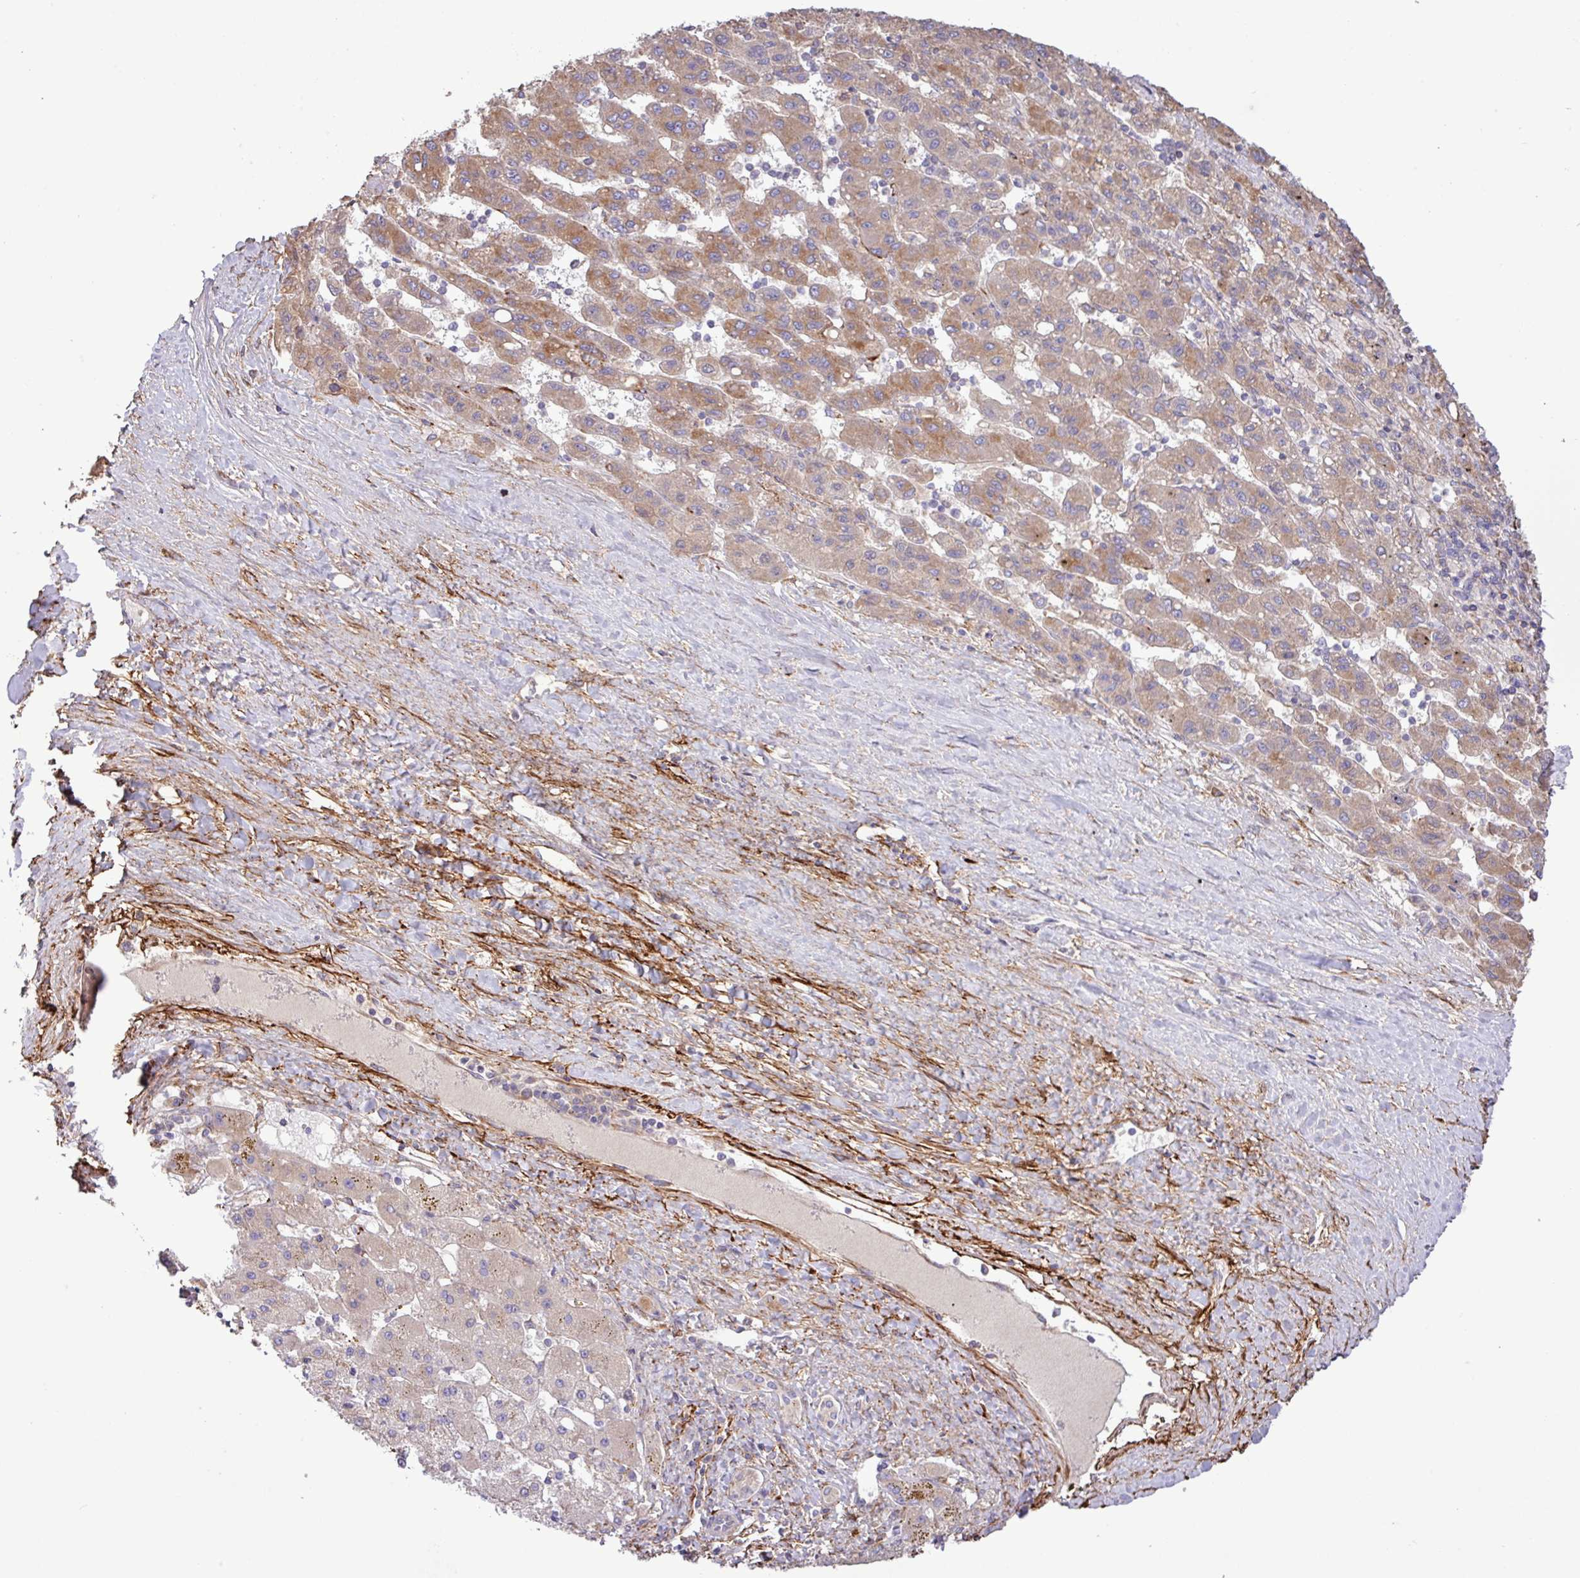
{"staining": {"intensity": "moderate", "quantity": "25%-75%", "location": "cytoplasmic/membranous"}, "tissue": "liver cancer", "cell_type": "Tumor cells", "image_type": "cancer", "snomed": [{"axis": "morphology", "description": "Carcinoma, Hepatocellular, NOS"}, {"axis": "topography", "description": "Liver"}], "caption": "A medium amount of moderate cytoplasmic/membranous expression is present in about 25%-75% of tumor cells in hepatocellular carcinoma (liver) tissue.", "gene": "MEGF6", "patient": {"sex": "female", "age": 82}}